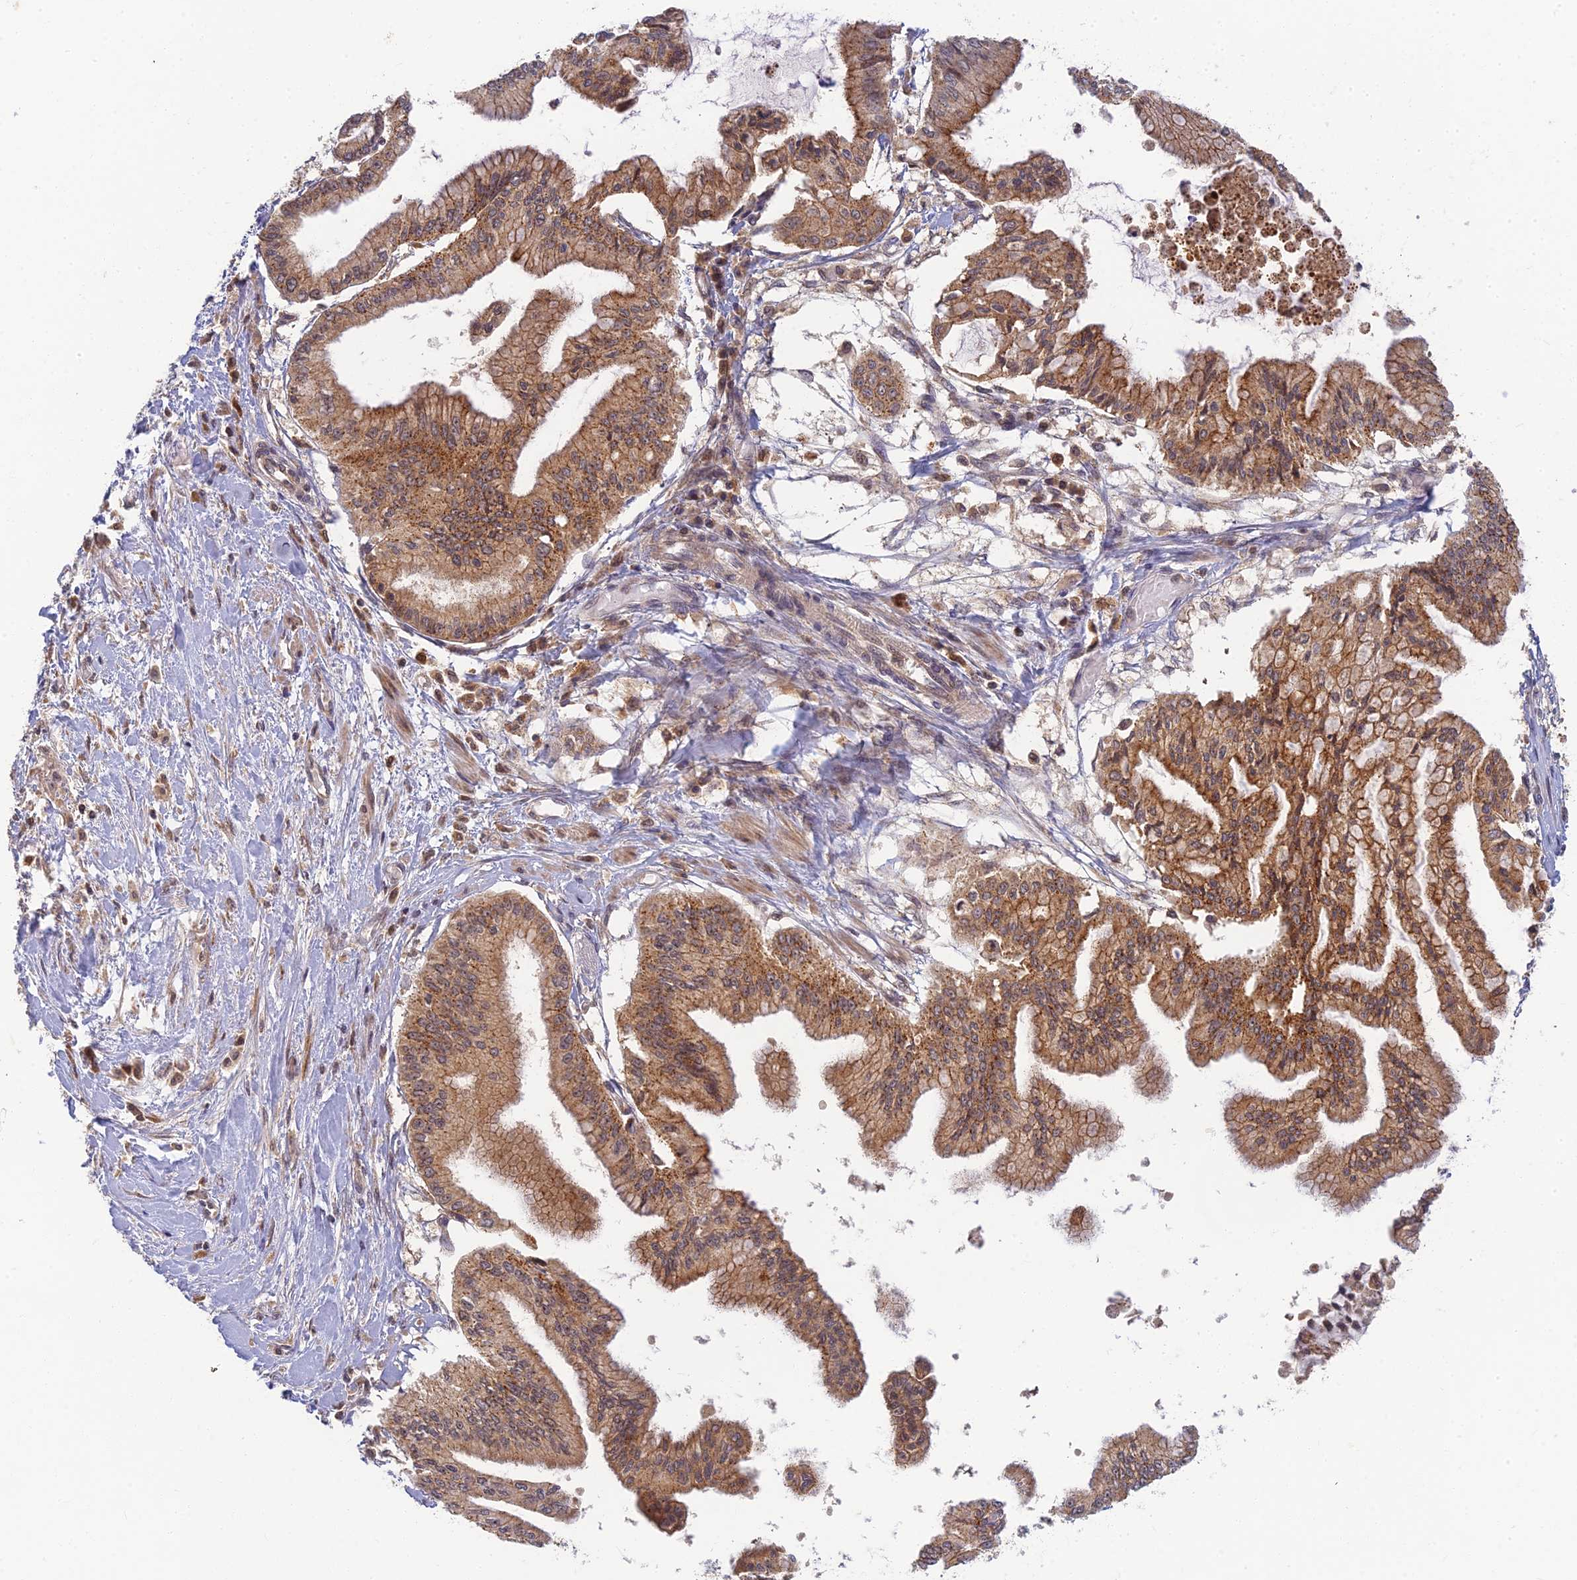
{"staining": {"intensity": "moderate", "quantity": ">75%", "location": "cytoplasmic/membranous"}, "tissue": "pancreatic cancer", "cell_type": "Tumor cells", "image_type": "cancer", "snomed": [{"axis": "morphology", "description": "Adenocarcinoma, NOS"}, {"axis": "topography", "description": "Pancreas"}], "caption": "Pancreatic cancer (adenocarcinoma) stained with a protein marker displays moderate staining in tumor cells.", "gene": "RGL3", "patient": {"sex": "male", "age": 46}}